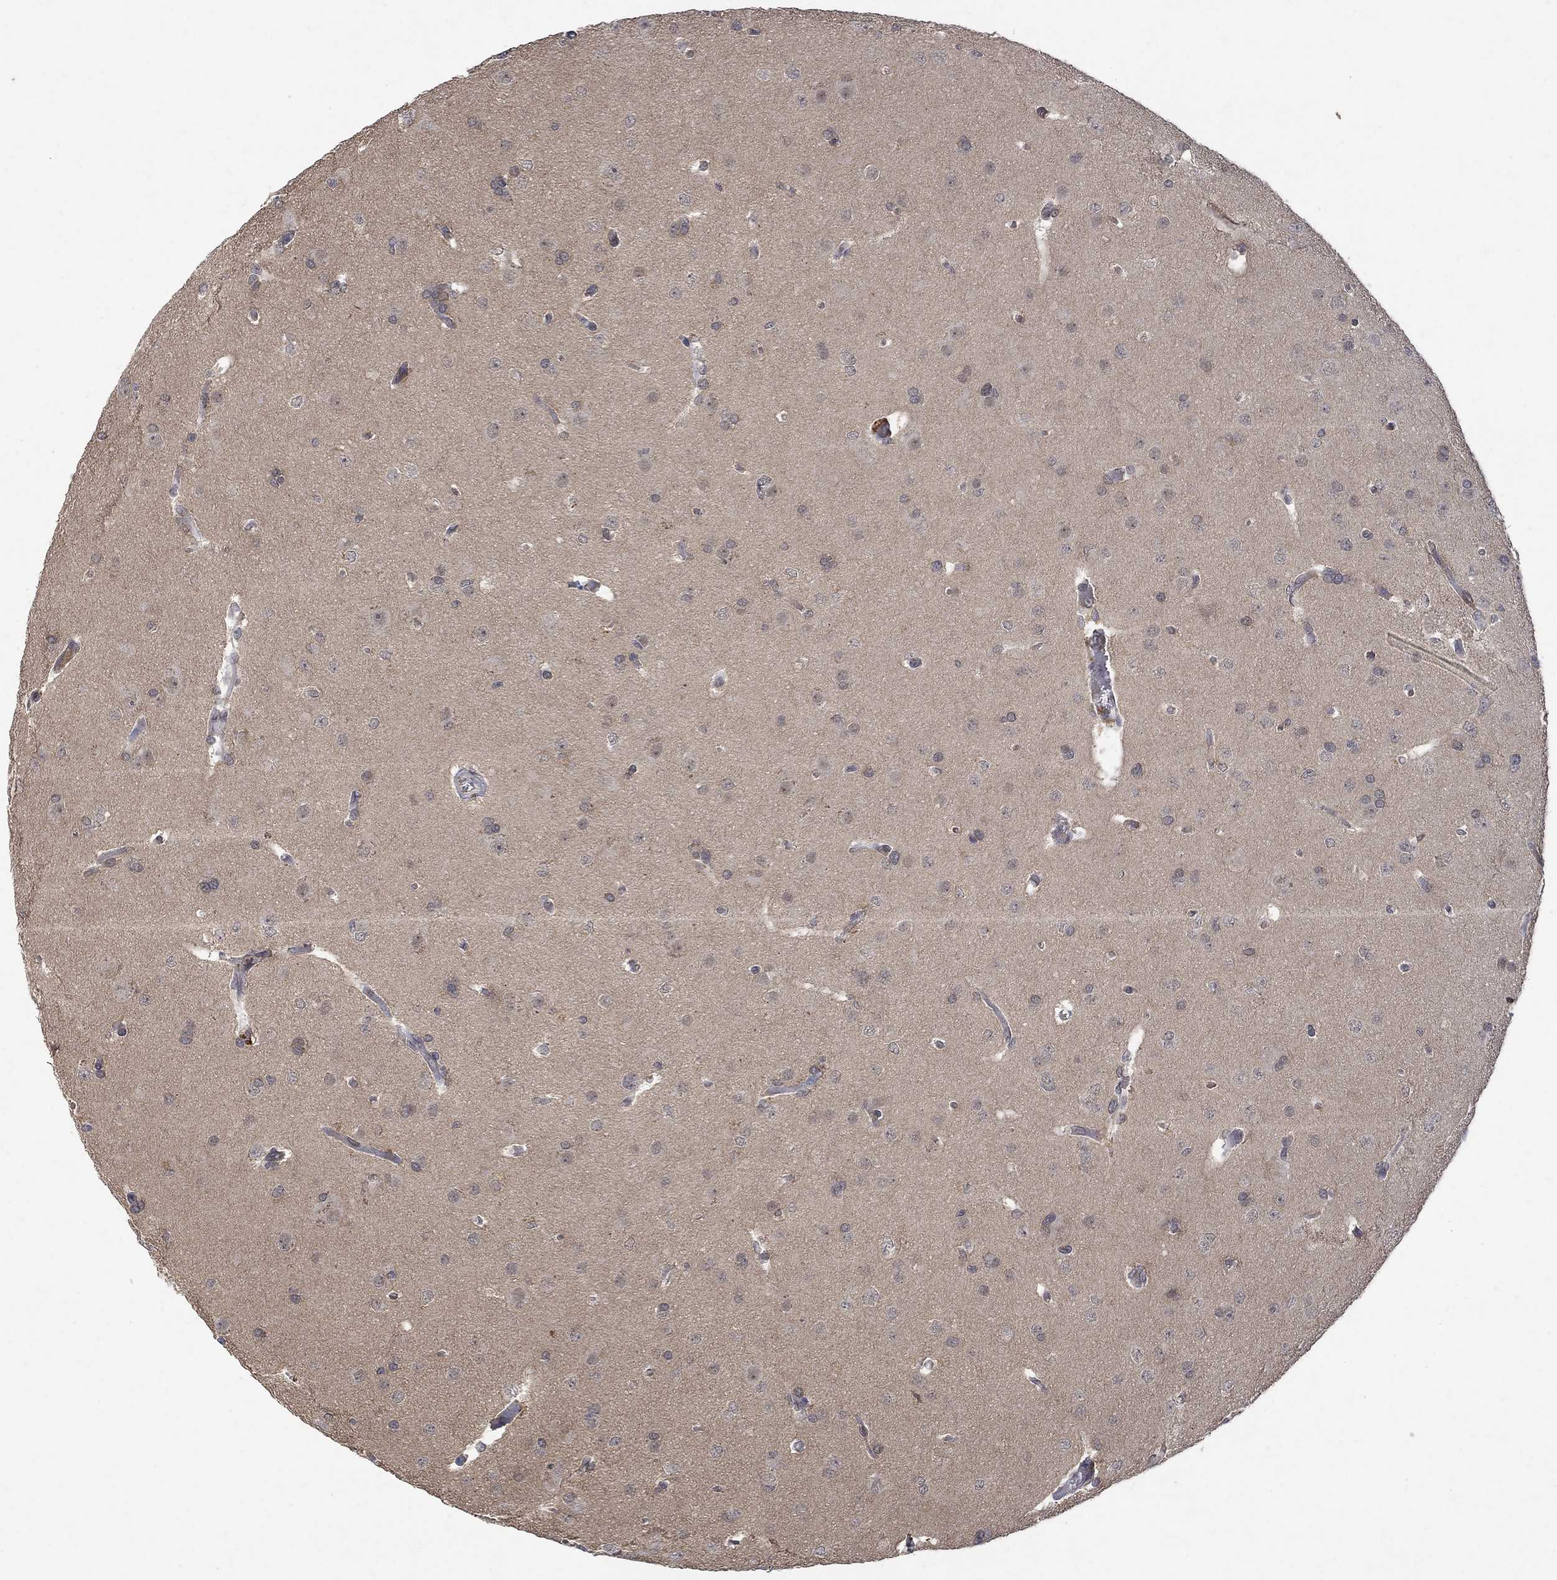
{"staining": {"intensity": "negative", "quantity": "none", "location": "none"}, "tissue": "glioma", "cell_type": "Tumor cells", "image_type": "cancer", "snomed": [{"axis": "morphology", "description": "Glioma, malignant, Low grade"}, {"axis": "topography", "description": "Brain"}], "caption": "DAB immunohistochemical staining of human glioma reveals no significant expression in tumor cells. Brightfield microscopy of IHC stained with DAB (3,3'-diaminobenzidine) (brown) and hematoxylin (blue), captured at high magnification.", "gene": "GRIN2D", "patient": {"sex": "female", "age": 32}}